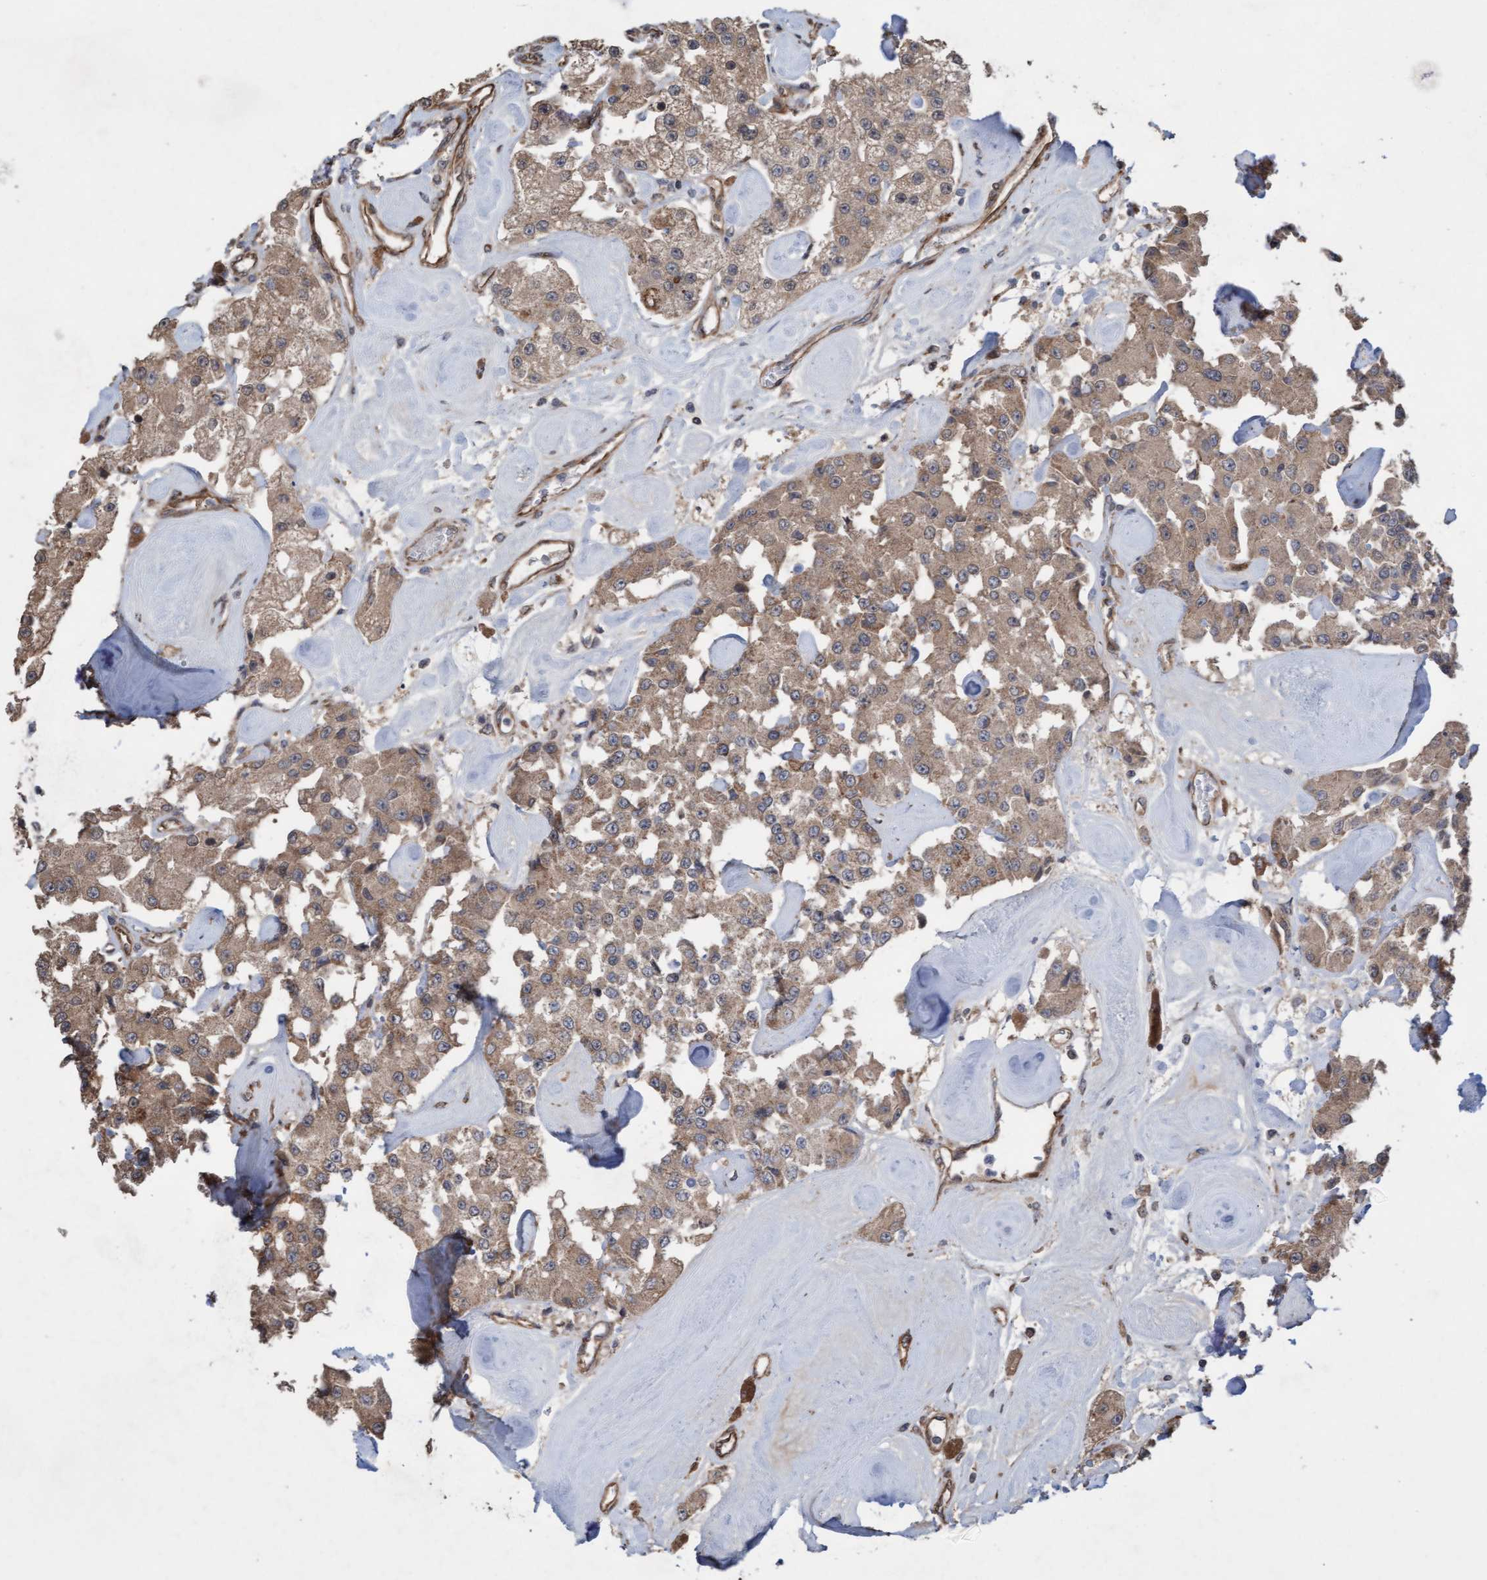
{"staining": {"intensity": "moderate", "quantity": ">75%", "location": "cytoplasmic/membranous"}, "tissue": "carcinoid", "cell_type": "Tumor cells", "image_type": "cancer", "snomed": [{"axis": "morphology", "description": "Carcinoid, malignant, NOS"}, {"axis": "topography", "description": "Pancreas"}], "caption": "Immunohistochemical staining of carcinoid (malignant) demonstrates medium levels of moderate cytoplasmic/membranous staining in approximately >75% of tumor cells.", "gene": "CDC42EP4", "patient": {"sex": "male", "age": 41}}